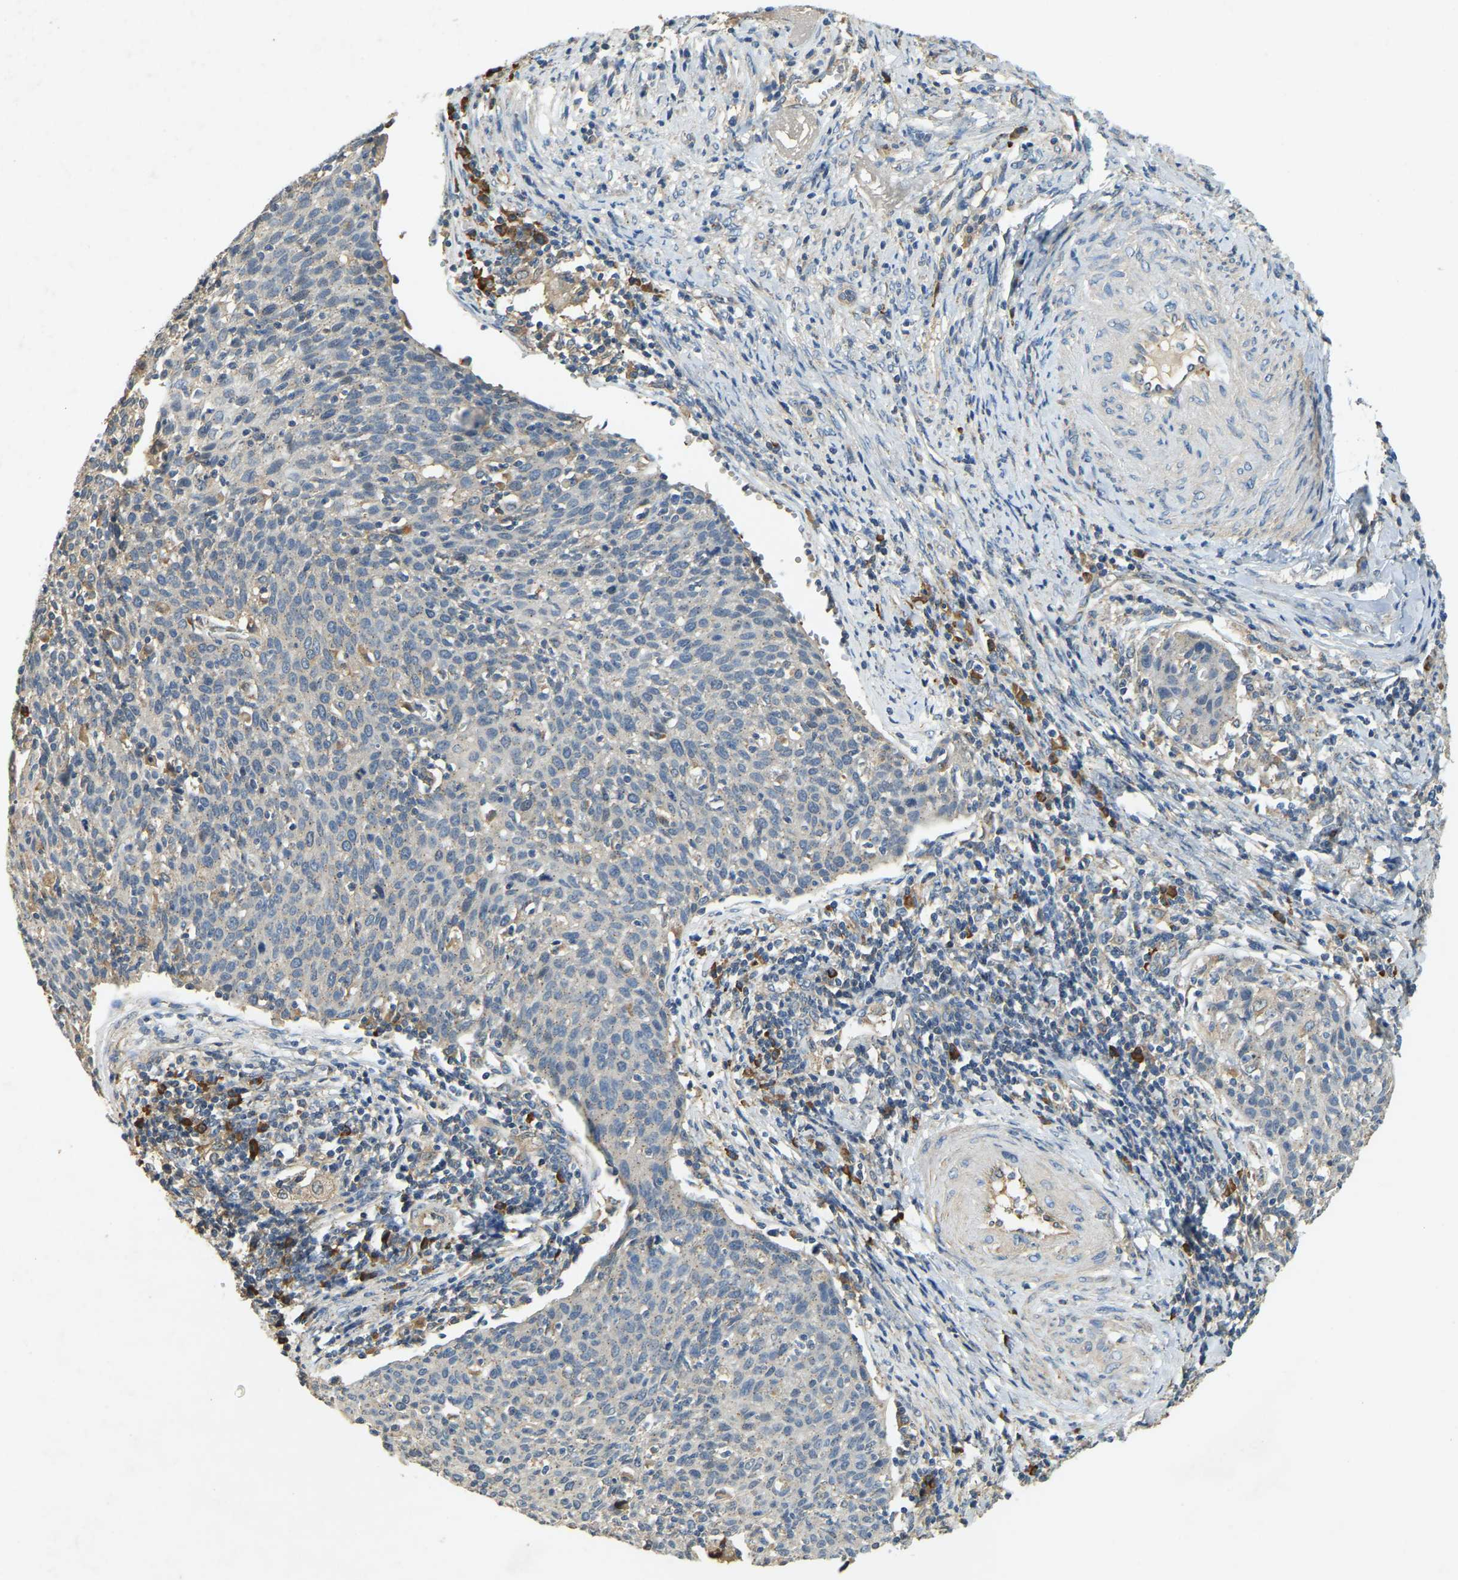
{"staining": {"intensity": "negative", "quantity": "none", "location": "none"}, "tissue": "cervical cancer", "cell_type": "Tumor cells", "image_type": "cancer", "snomed": [{"axis": "morphology", "description": "Squamous cell carcinoma, NOS"}, {"axis": "topography", "description": "Cervix"}], "caption": "Image shows no significant protein staining in tumor cells of cervical squamous cell carcinoma.", "gene": "CFLAR", "patient": {"sex": "female", "age": 38}}